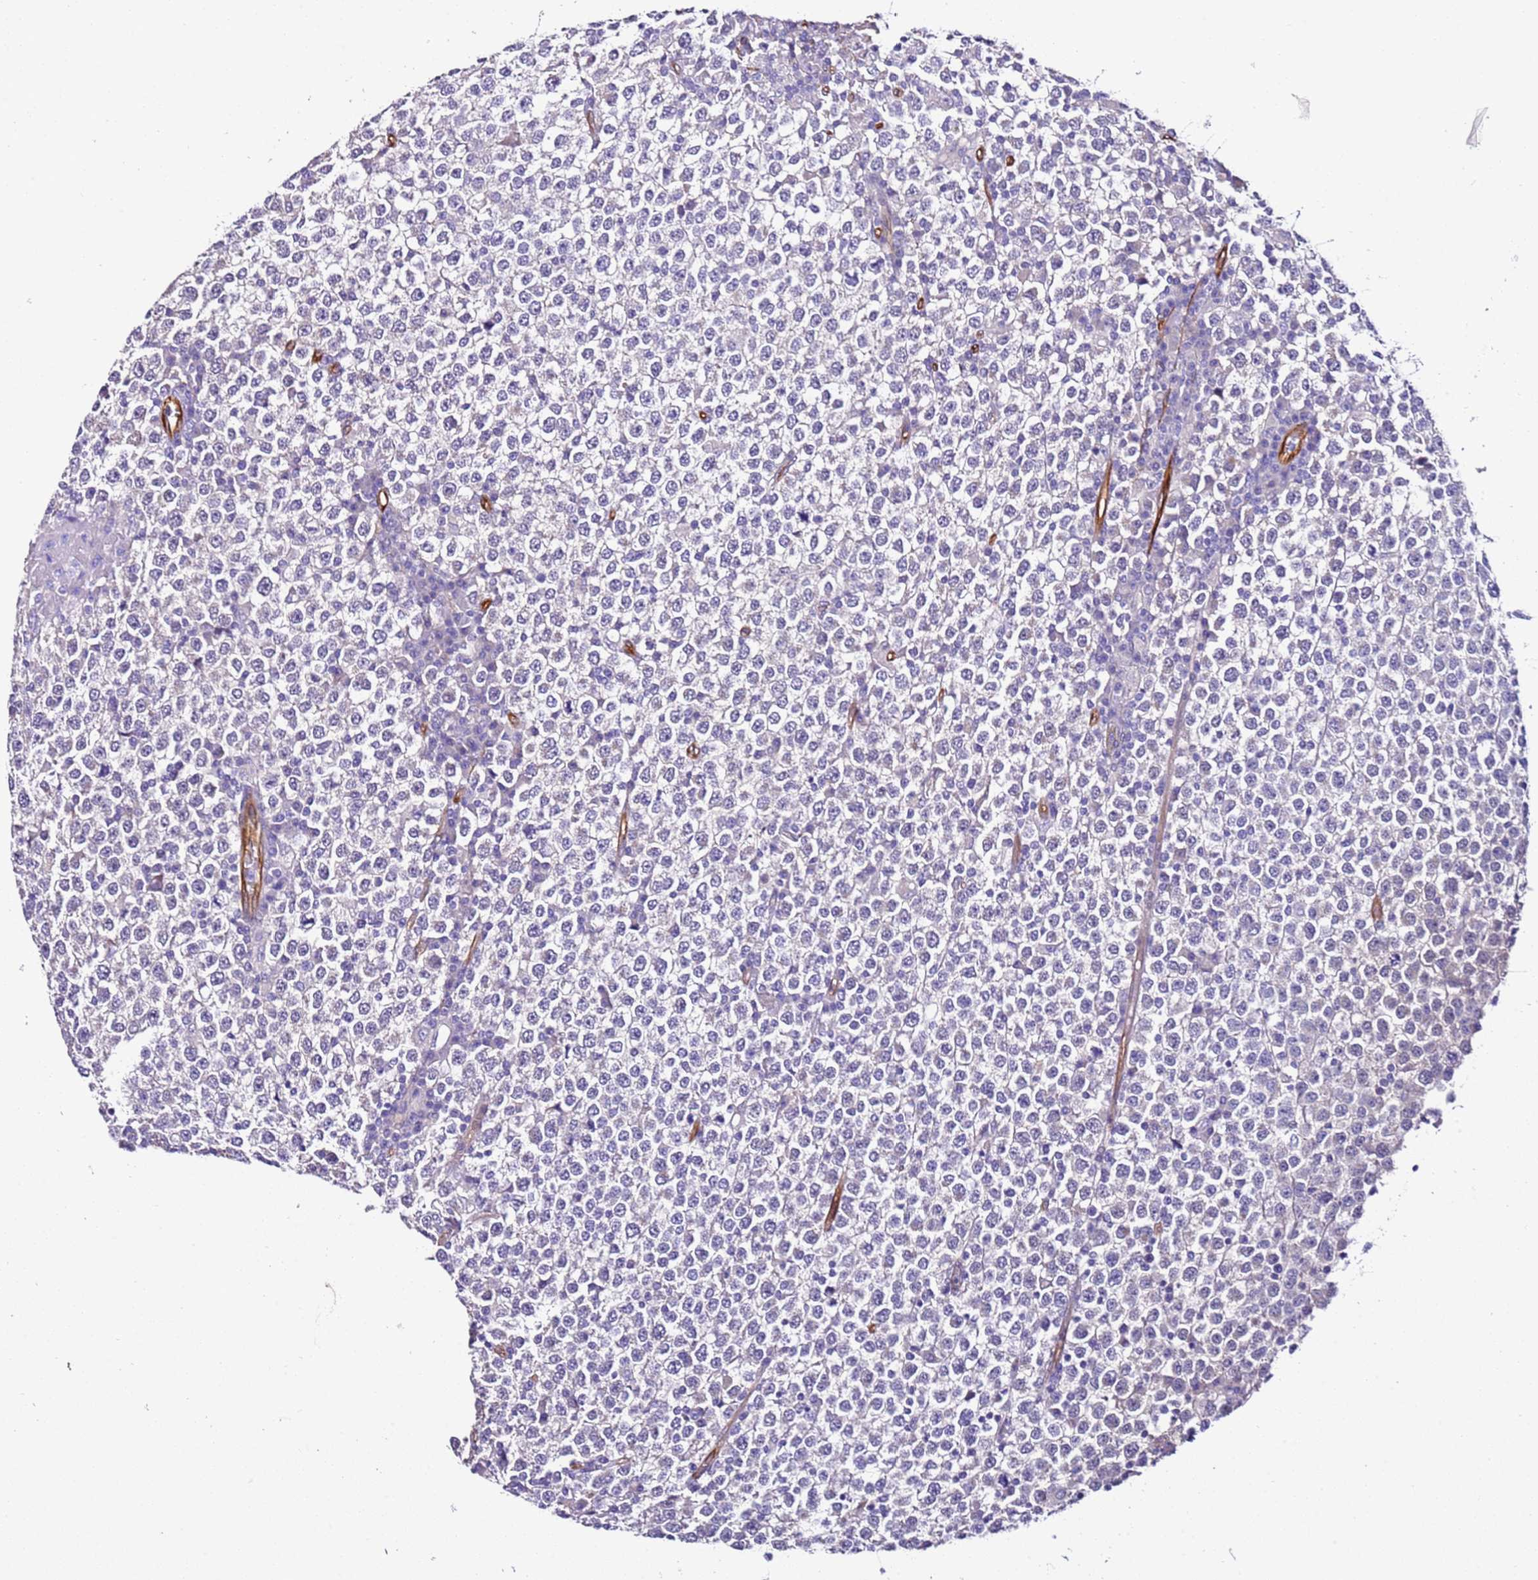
{"staining": {"intensity": "negative", "quantity": "none", "location": "none"}, "tissue": "testis cancer", "cell_type": "Tumor cells", "image_type": "cancer", "snomed": [{"axis": "morphology", "description": "Seminoma, NOS"}, {"axis": "topography", "description": "Testis"}], "caption": "Immunohistochemical staining of testis cancer displays no significant staining in tumor cells.", "gene": "FAM174C", "patient": {"sex": "male", "age": 65}}